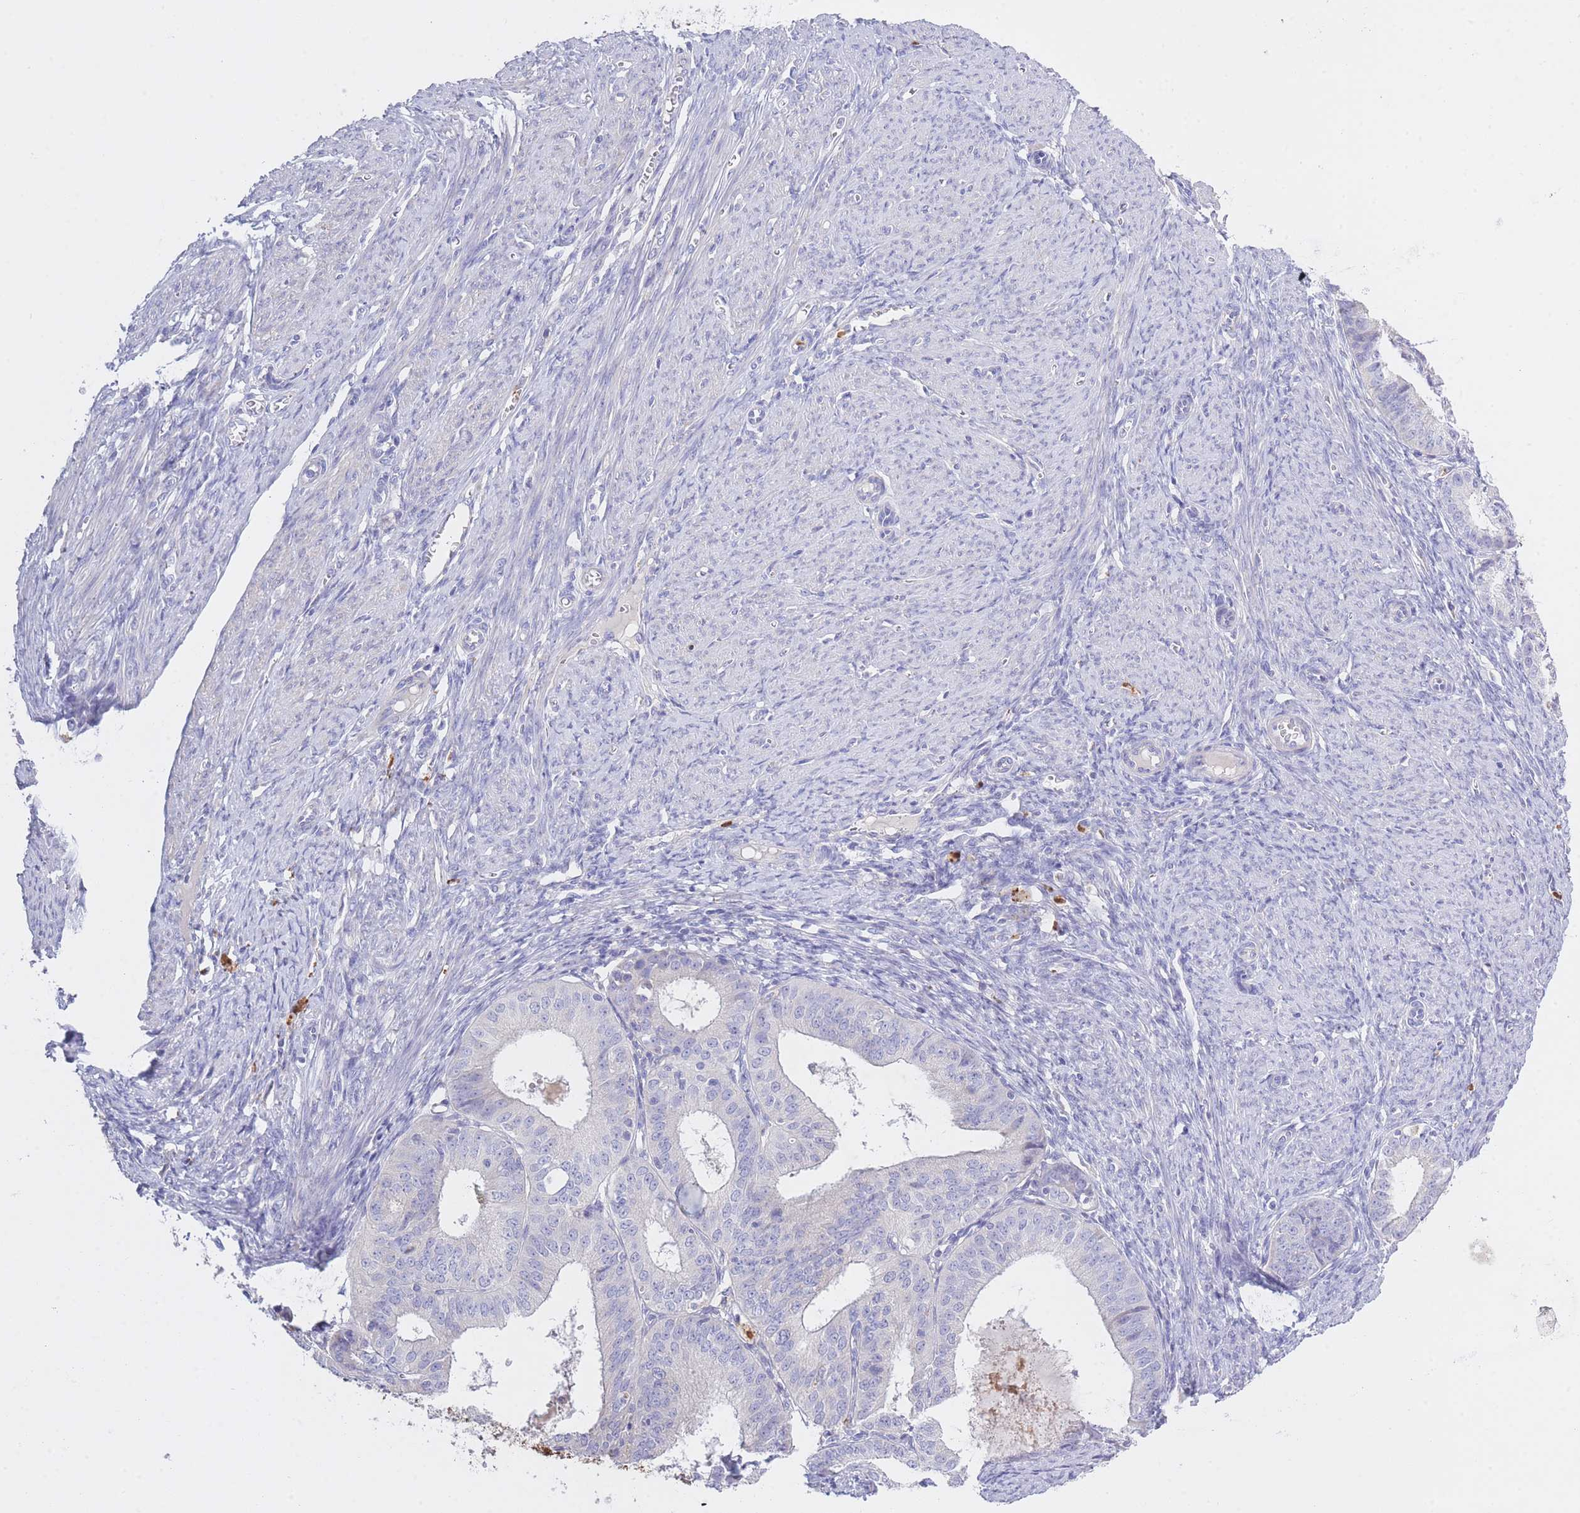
{"staining": {"intensity": "negative", "quantity": "none", "location": "none"}, "tissue": "endometrial cancer", "cell_type": "Tumor cells", "image_type": "cancer", "snomed": [{"axis": "morphology", "description": "Adenocarcinoma, NOS"}, {"axis": "topography", "description": "Endometrium"}], "caption": "Tumor cells show no significant positivity in endometrial adenocarcinoma.", "gene": "CENPM", "patient": {"sex": "female", "age": 51}}